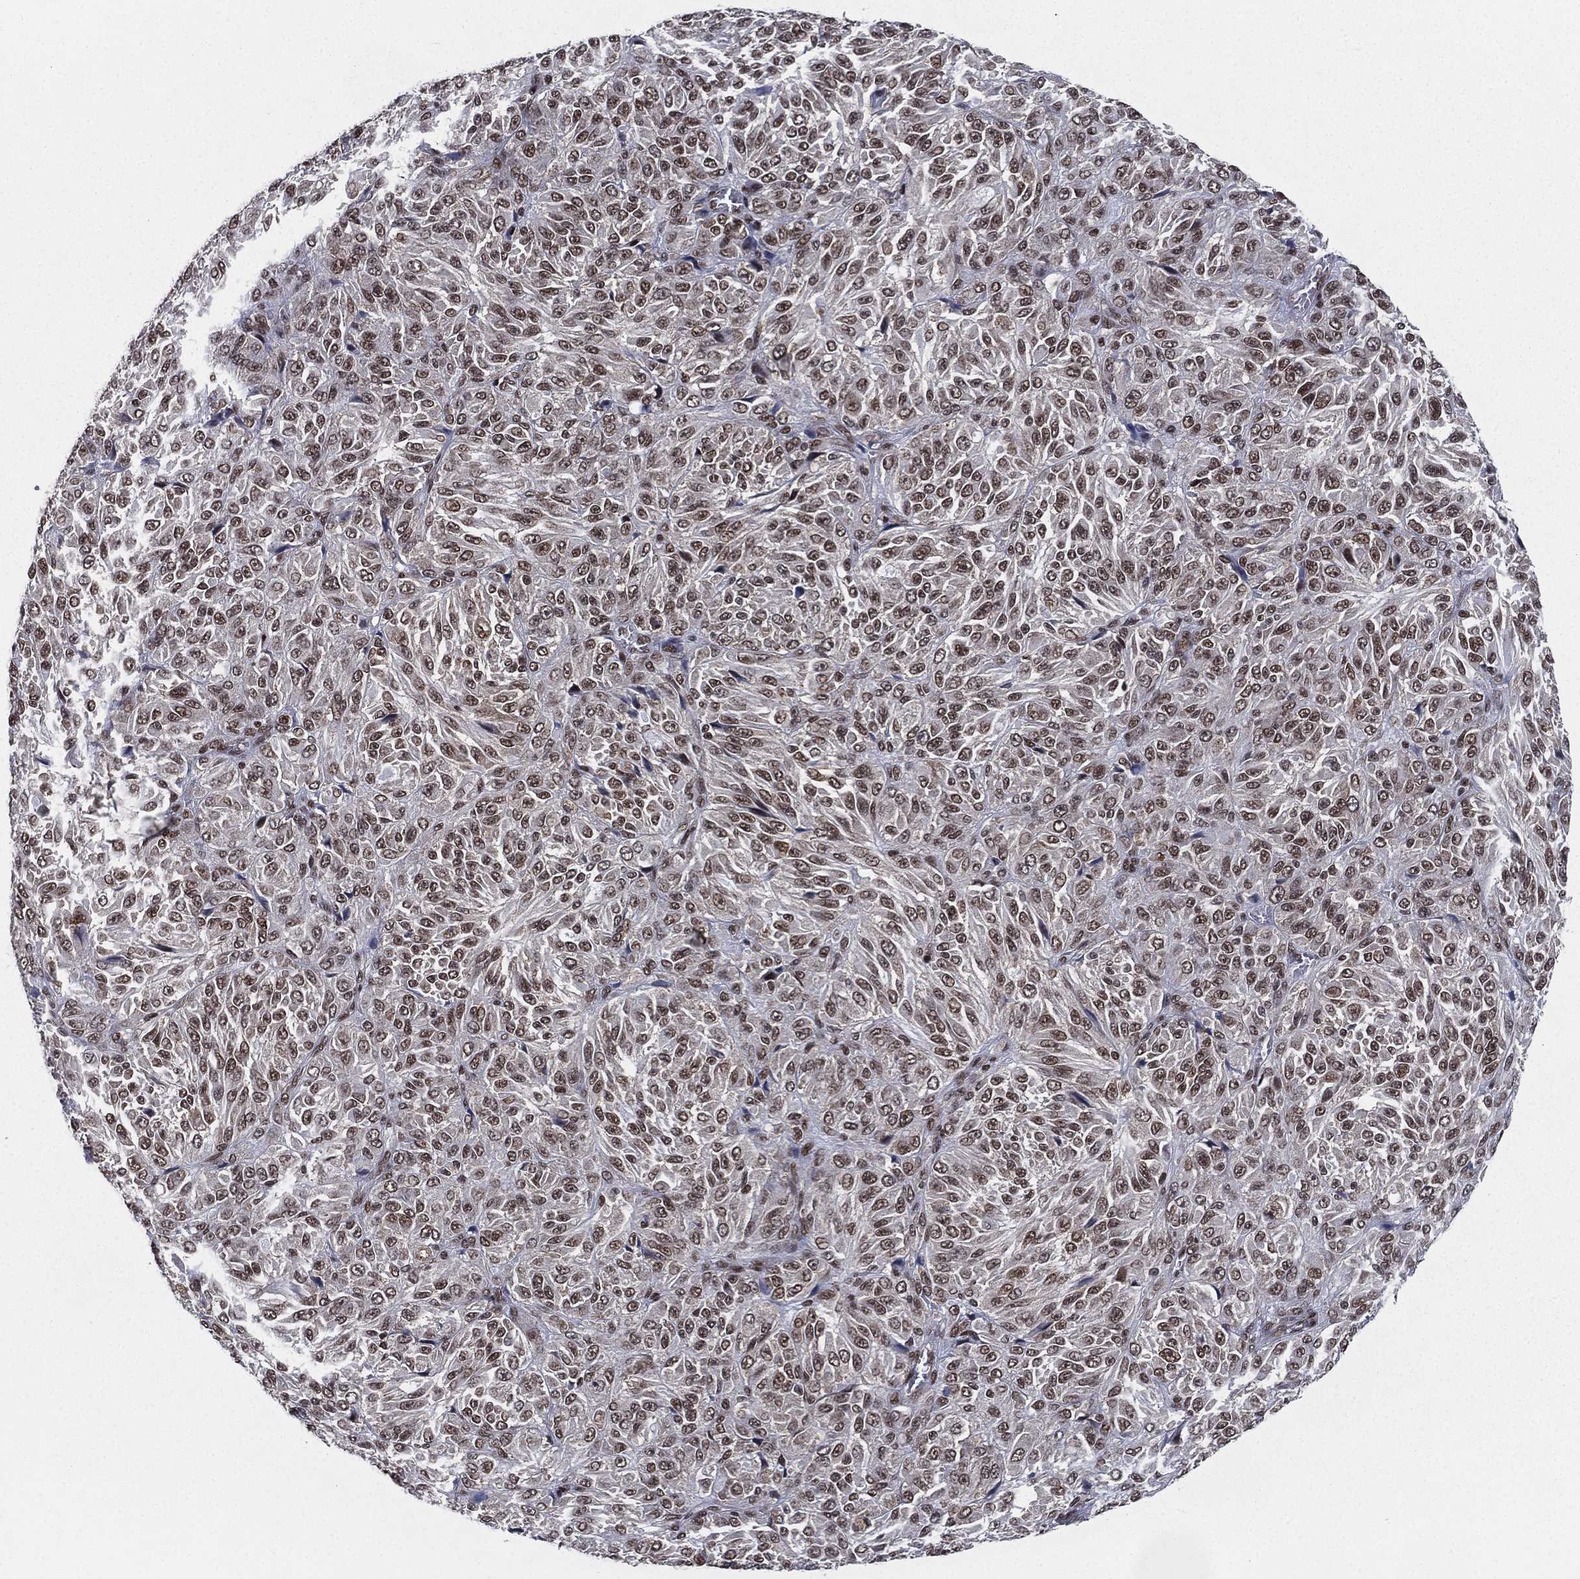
{"staining": {"intensity": "moderate", "quantity": ">75%", "location": "nuclear"}, "tissue": "melanoma", "cell_type": "Tumor cells", "image_type": "cancer", "snomed": [{"axis": "morphology", "description": "Malignant melanoma, Metastatic site"}, {"axis": "topography", "description": "Brain"}], "caption": "A medium amount of moderate nuclear staining is appreciated in about >75% of tumor cells in melanoma tissue.", "gene": "FUBP3", "patient": {"sex": "female", "age": 56}}